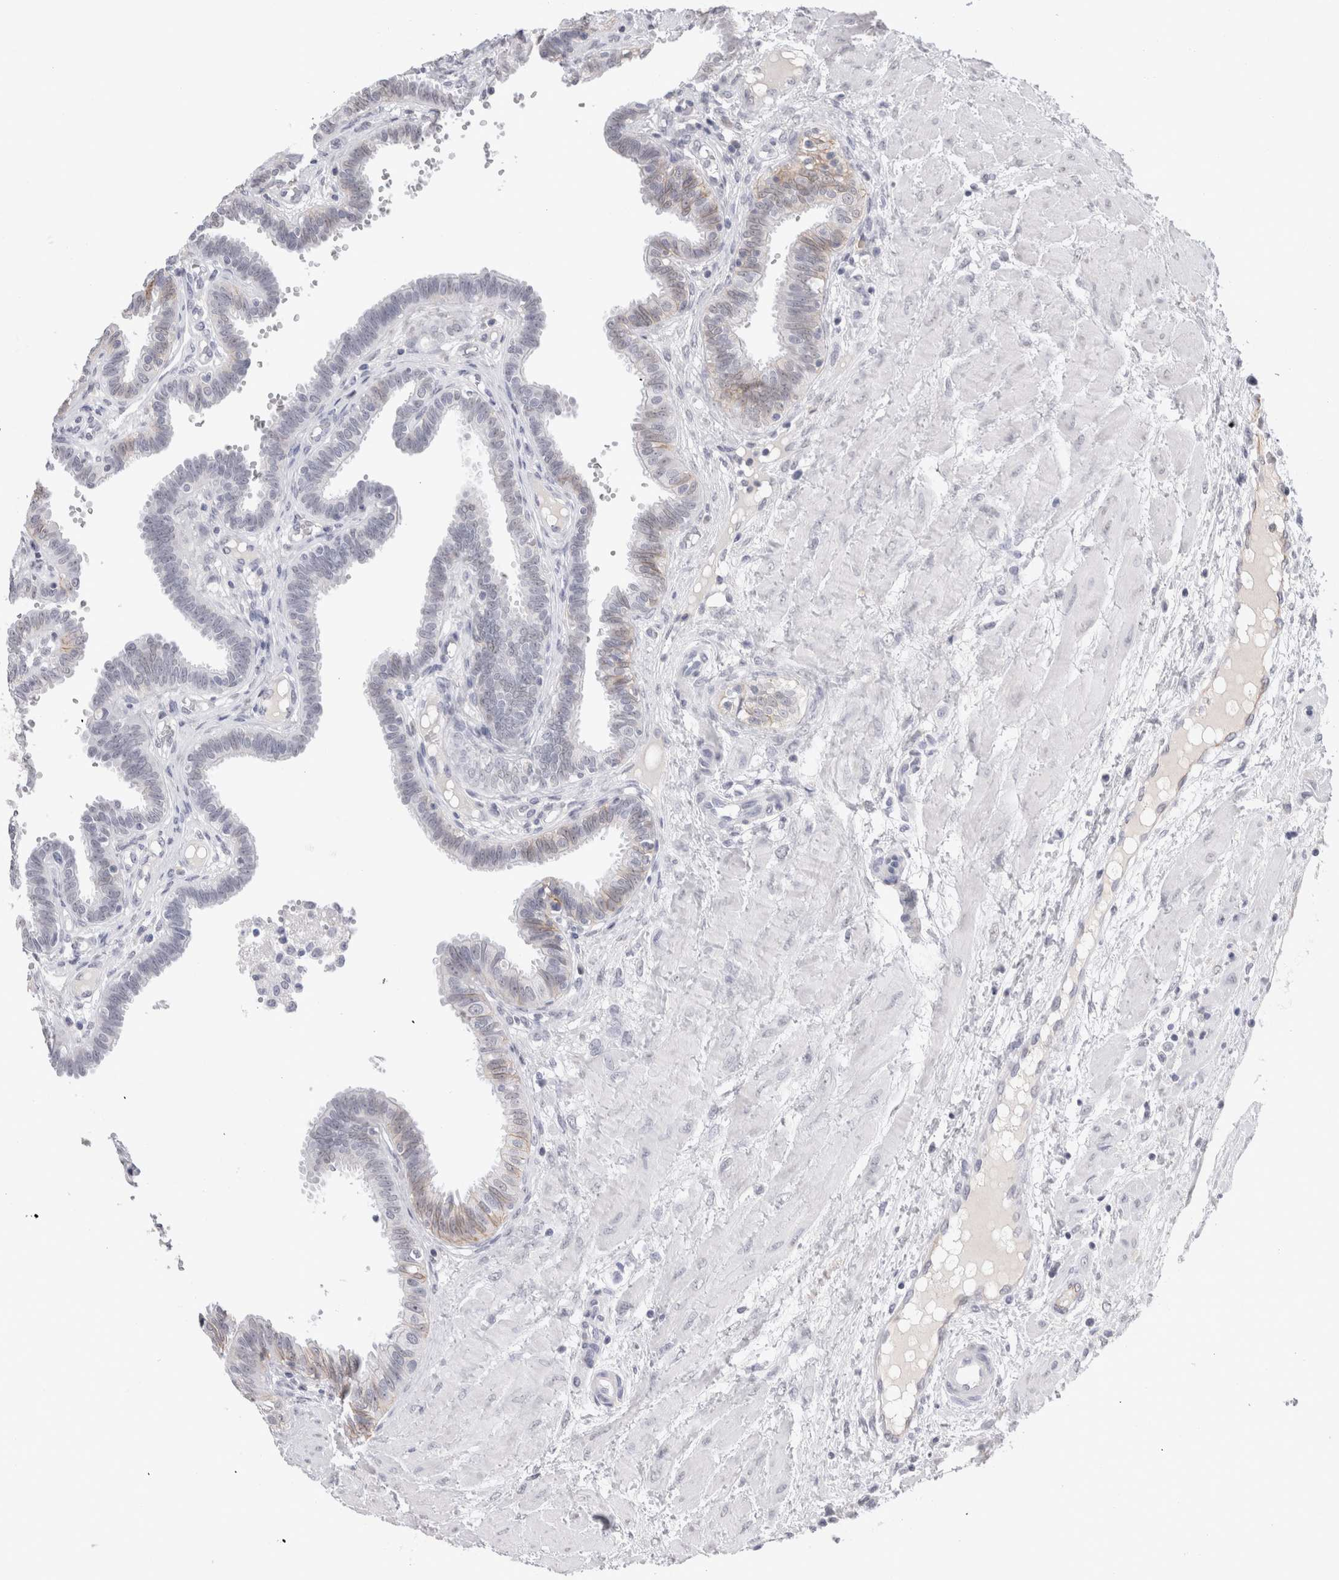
{"staining": {"intensity": "weak", "quantity": "<25%", "location": "cytoplasmic/membranous"}, "tissue": "fallopian tube", "cell_type": "Glandular cells", "image_type": "normal", "snomed": [{"axis": "morphology", "description": "Normal tissue, NOS"}, {"axis": "topography", "description": "Fallopian tube"}], "caption": "Protein analysis of unremarkable fallopian tube displays no significant positivity in glandular cells.", "gene": "CADM3", "patient": {"sex": "female", "age": 32}}